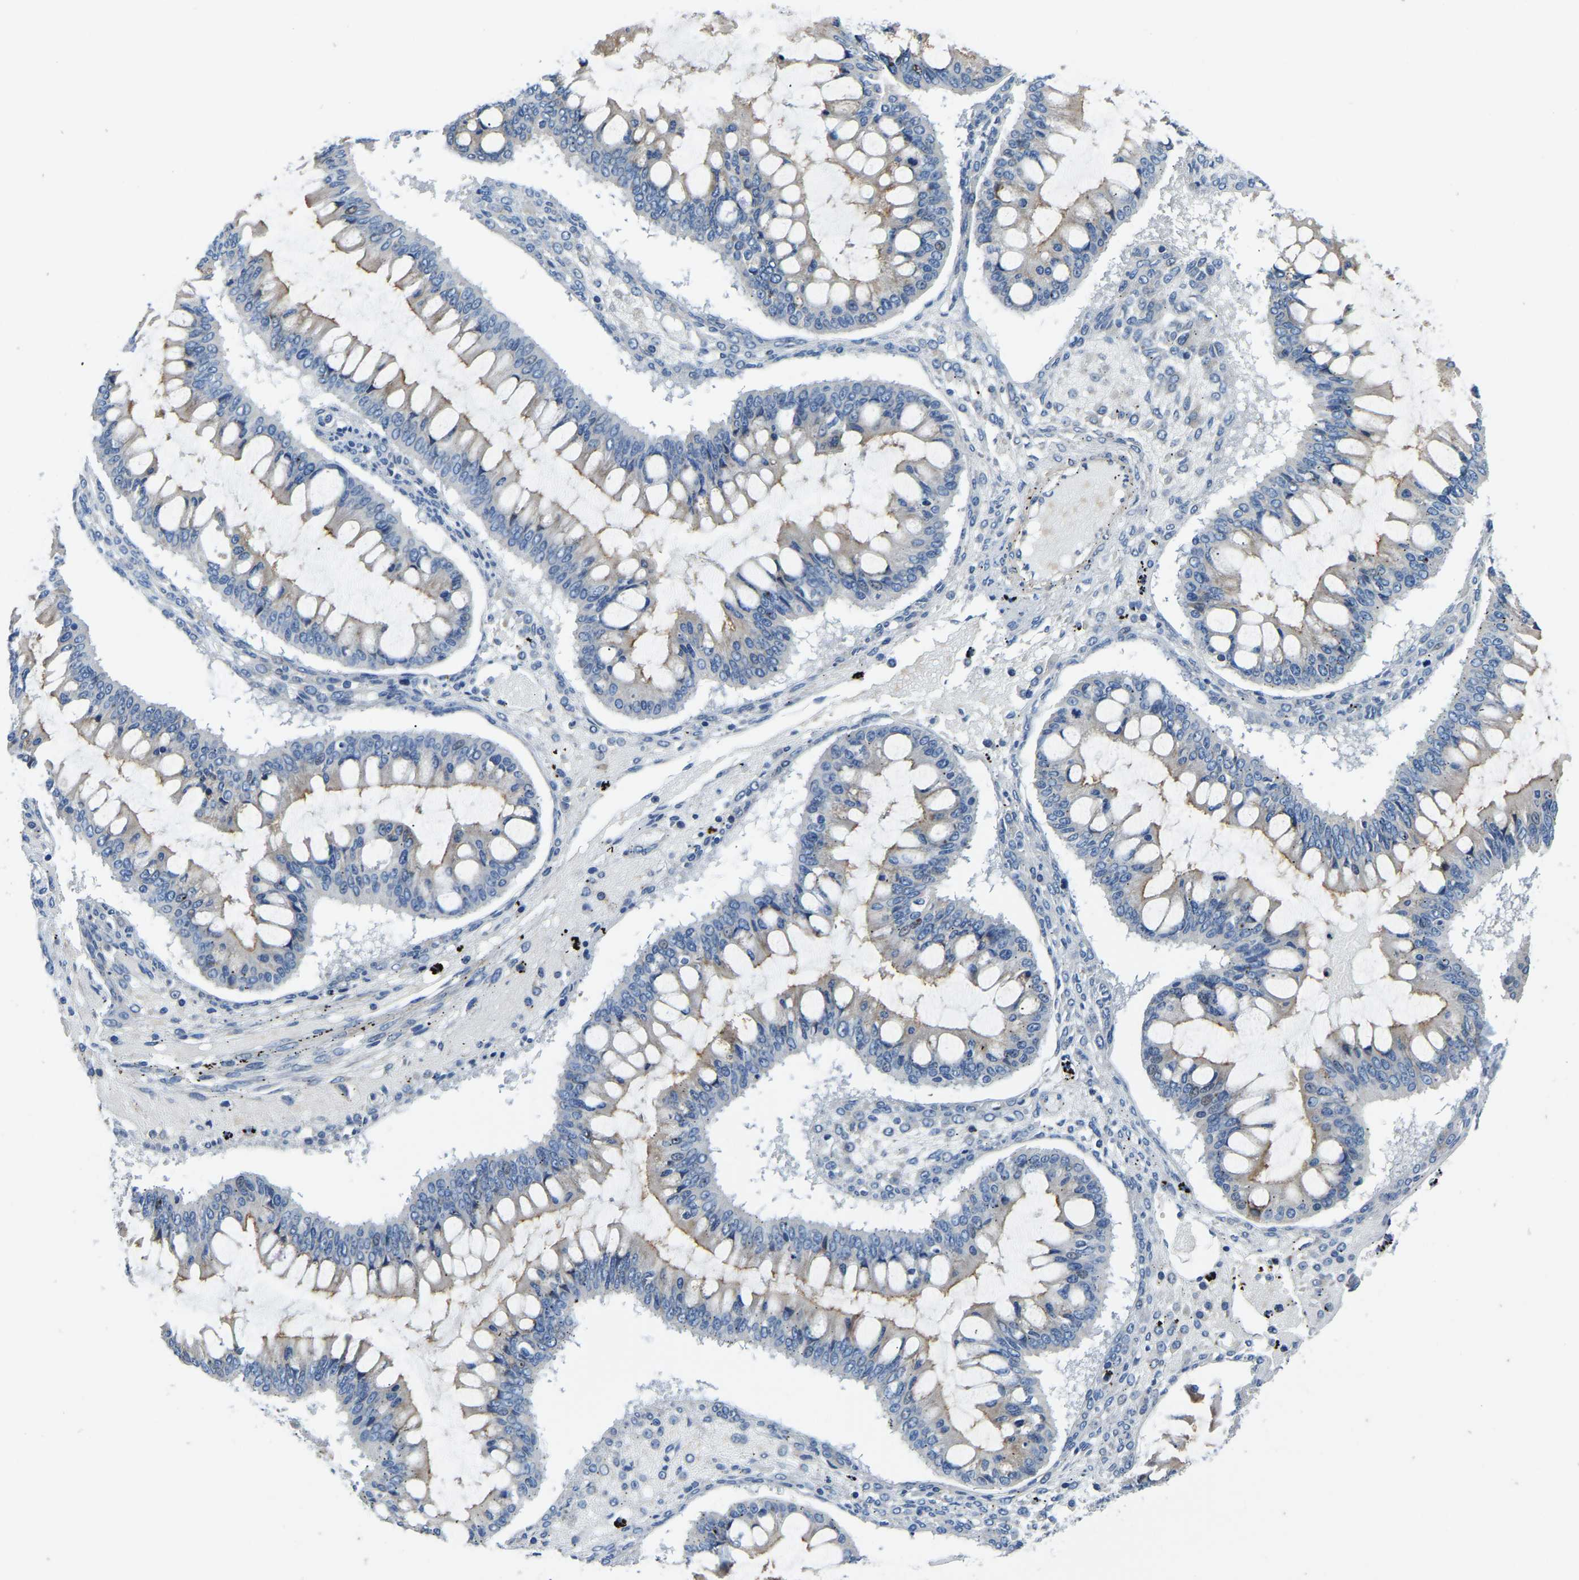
{"staining": {"intensity": "weak", "quantity": "<25%", "location": "cytoplasmic/membranous"}, "tissue": "ovarian cancer", "cell_type": "Tumor cells", "image_type": "cancer", "snomed": [{"axis": "morphology", "description": "Cystadenocarcinoma, mucinous, NOS"}, {"axis": "topography", "description": "Ovary"}], "caption": "The immunohistochemistry (IHC) image has no significant positivity in tumor cells of mucinous cystadenocarcinoma (ovarian) tissue. (DAB IHC, high magnification).", "gene": "LIAS", "patient": {"sex": "female", "age": 73}}